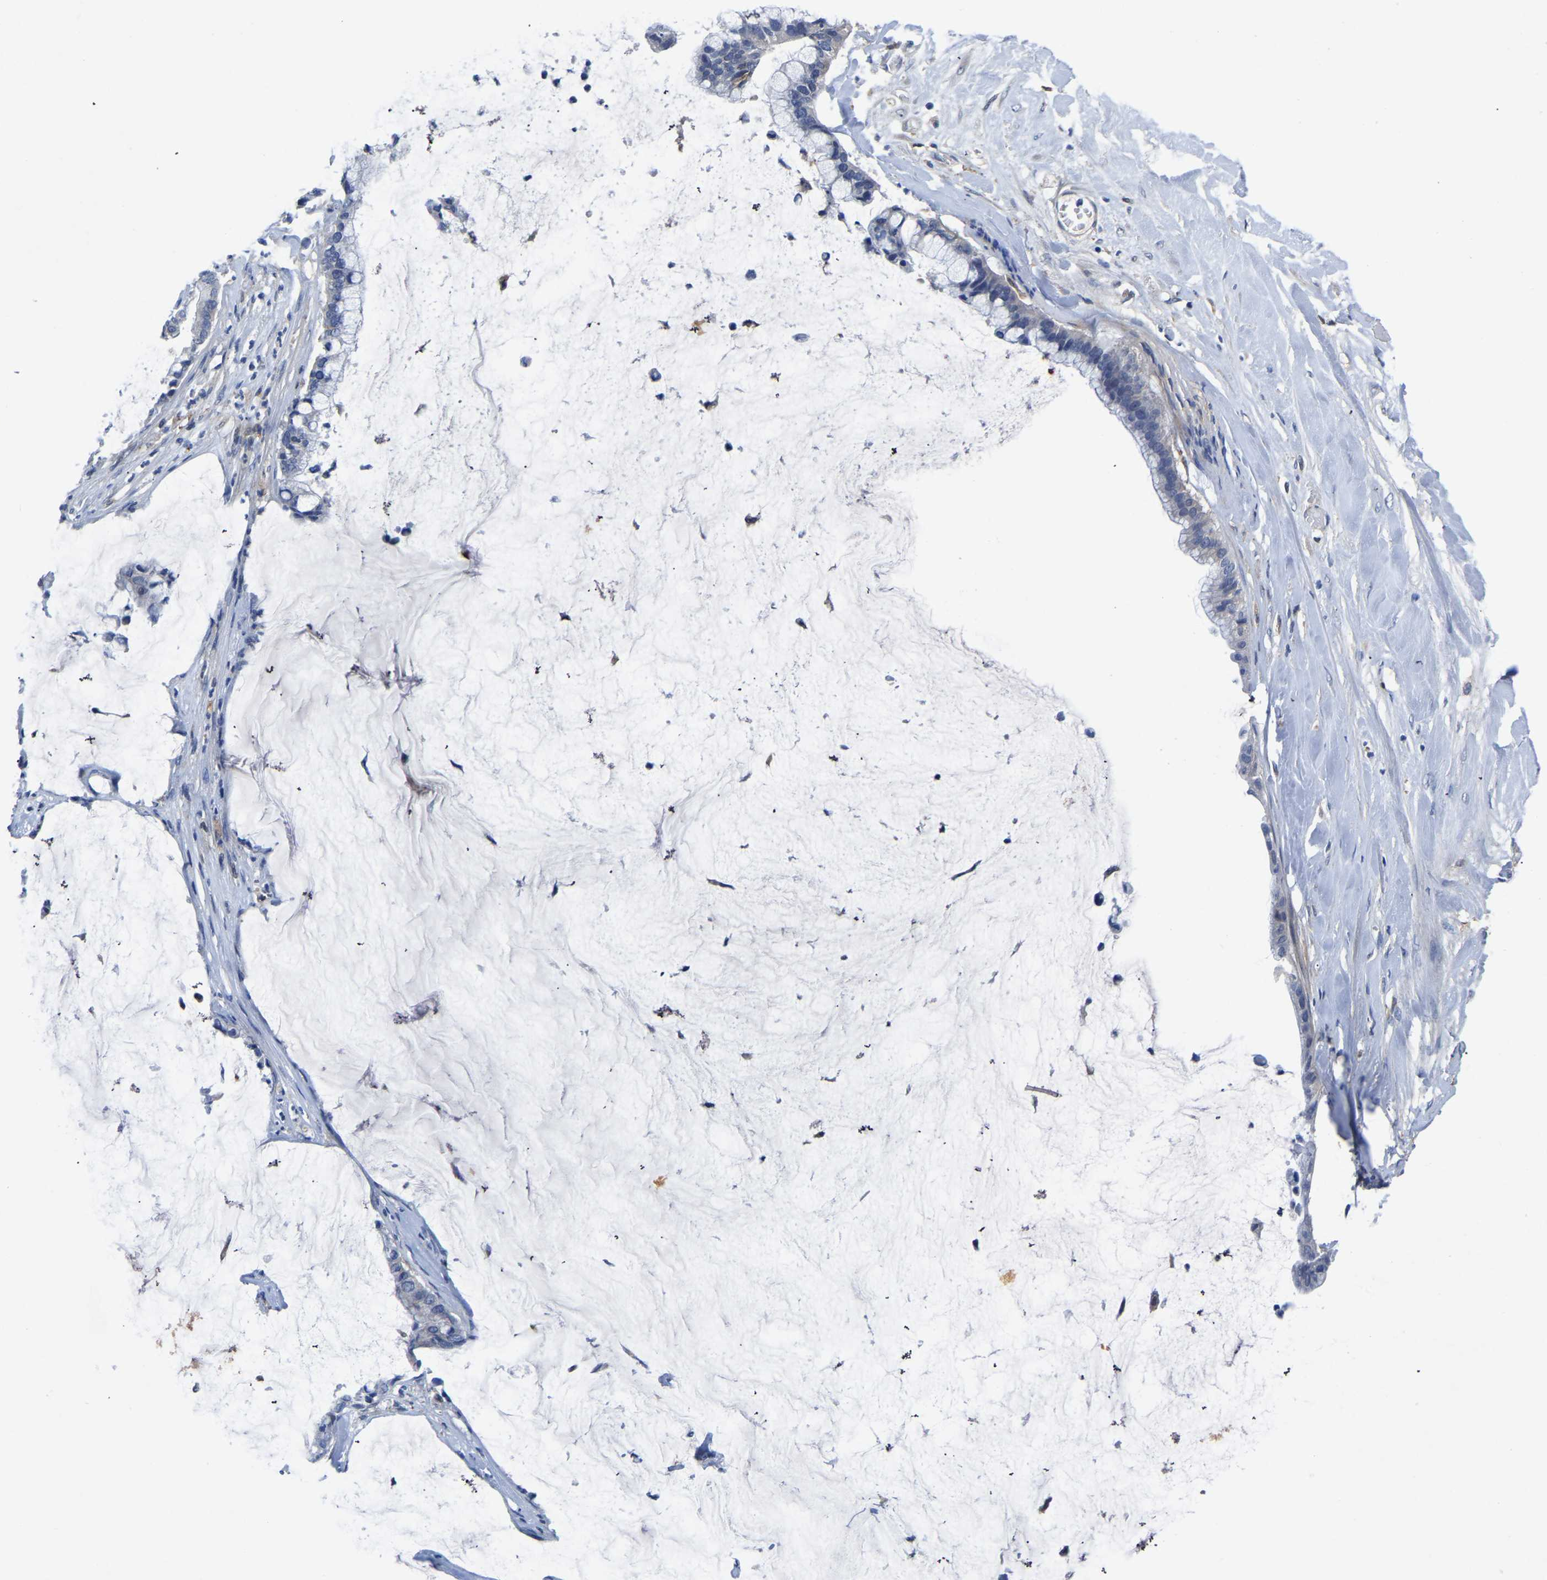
{"staining": {"intensity": "negative", "quantity": "none", "location": "none"}, "tissue": "pancreatic cancer", "cell_type": "Tumor cells", "image_type": "cancer", "snomed": [{"axis": "morphology", "description": "Adenocarcinoma, NOS"}, {"axis": "topography", "description": "Pancreas"}], "caption": "Immunohistochemical staining of human pancreatic cancer demonstrates no significant positivity in tumor cells.", "gene": "ATG2B", "patient": {"sex": "male", "age": 41}}